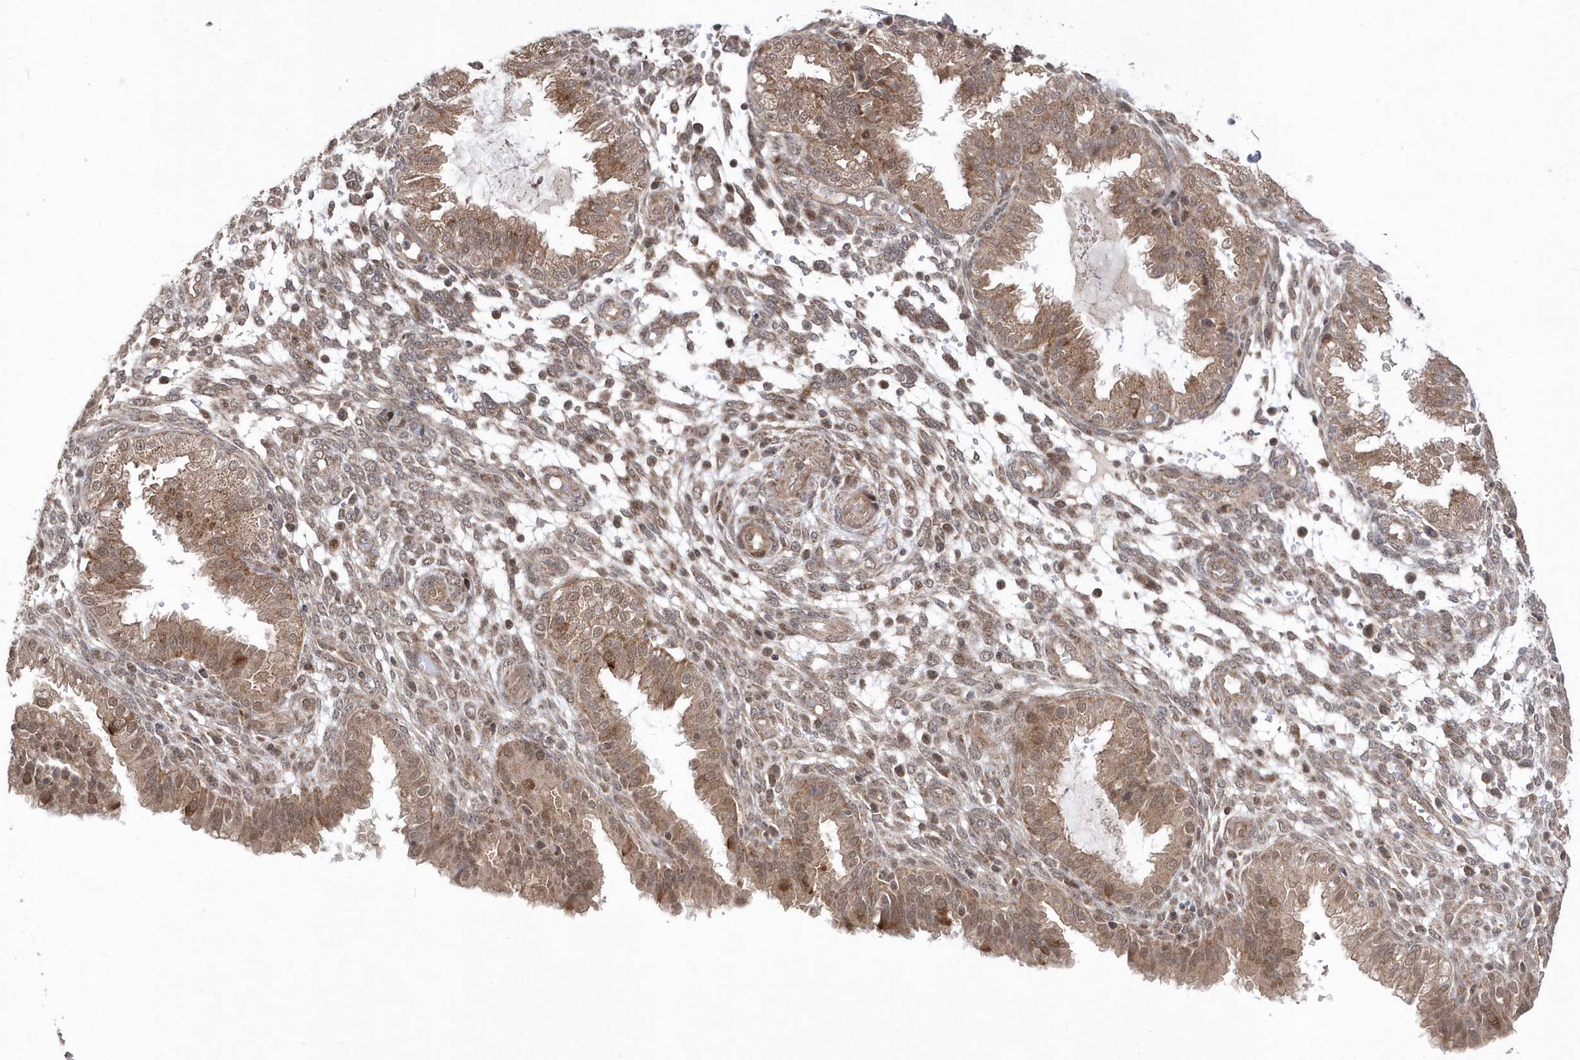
{"staining": {"intensity": "weak", "quantity": "<25%", "location": "cytoplasmic/membranous,nuclear"}, "tissue": "endometrium", "cell_type": "Cells in endometrial stroma", "image_type": "normal", "snomed": [{"axis": "morphology", "description": "Normal tissue, NOS"}, {"axis": "topography", "description": "Endometrium"}], "caption": "An immunohistochemistry image of benign endometrium is shown. There is no staining in cells in endometrial stroma of endometrium. (DAB (3,3'-diaminobenzidine) immunohistochemistry, high magnification).", "gene": "DALRD3", "patient": {"sex": "female", "age": 33}}